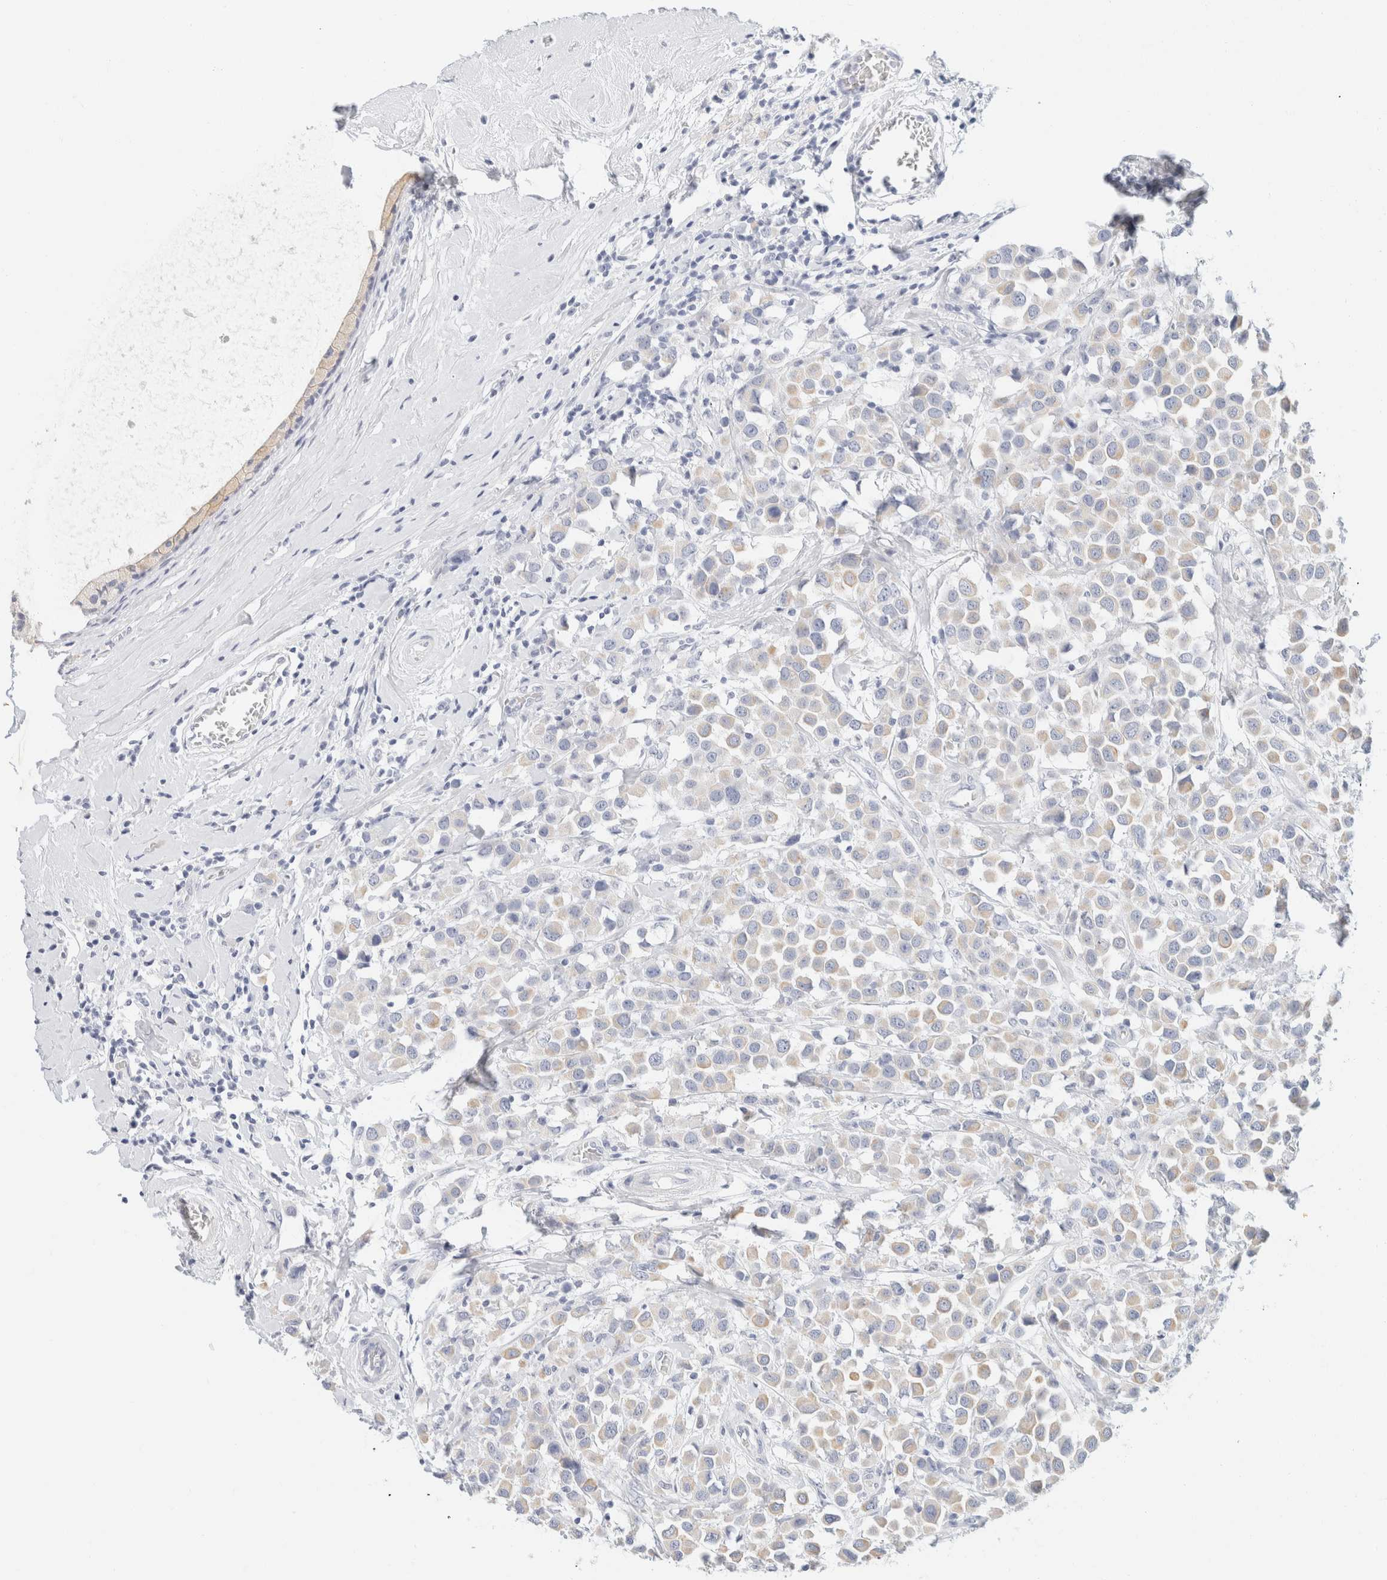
{"staining": {"intensity": "weak", "quantity": "25%-75%", "location": "cytoplasmic/membranous"}, "tissue": "breast cancer", "cell_type": "Tumor cells", "image_type": "cancer", "snomed": [{"axis": "morphology", "description": "Duct carcinoma"}, {"axis": "topography", "description": "Breast"}], "caption": "This micrograph shows breast cancer stained with immunohistochemistry (IHC) to label a protein in brown. The cytoplasmic/membranous of tumor cells show weak positivity for the protein. Nuclei are counter-stained blue.", "gene": "KRT20", "patient": {"sex": "female", "age": 61}}